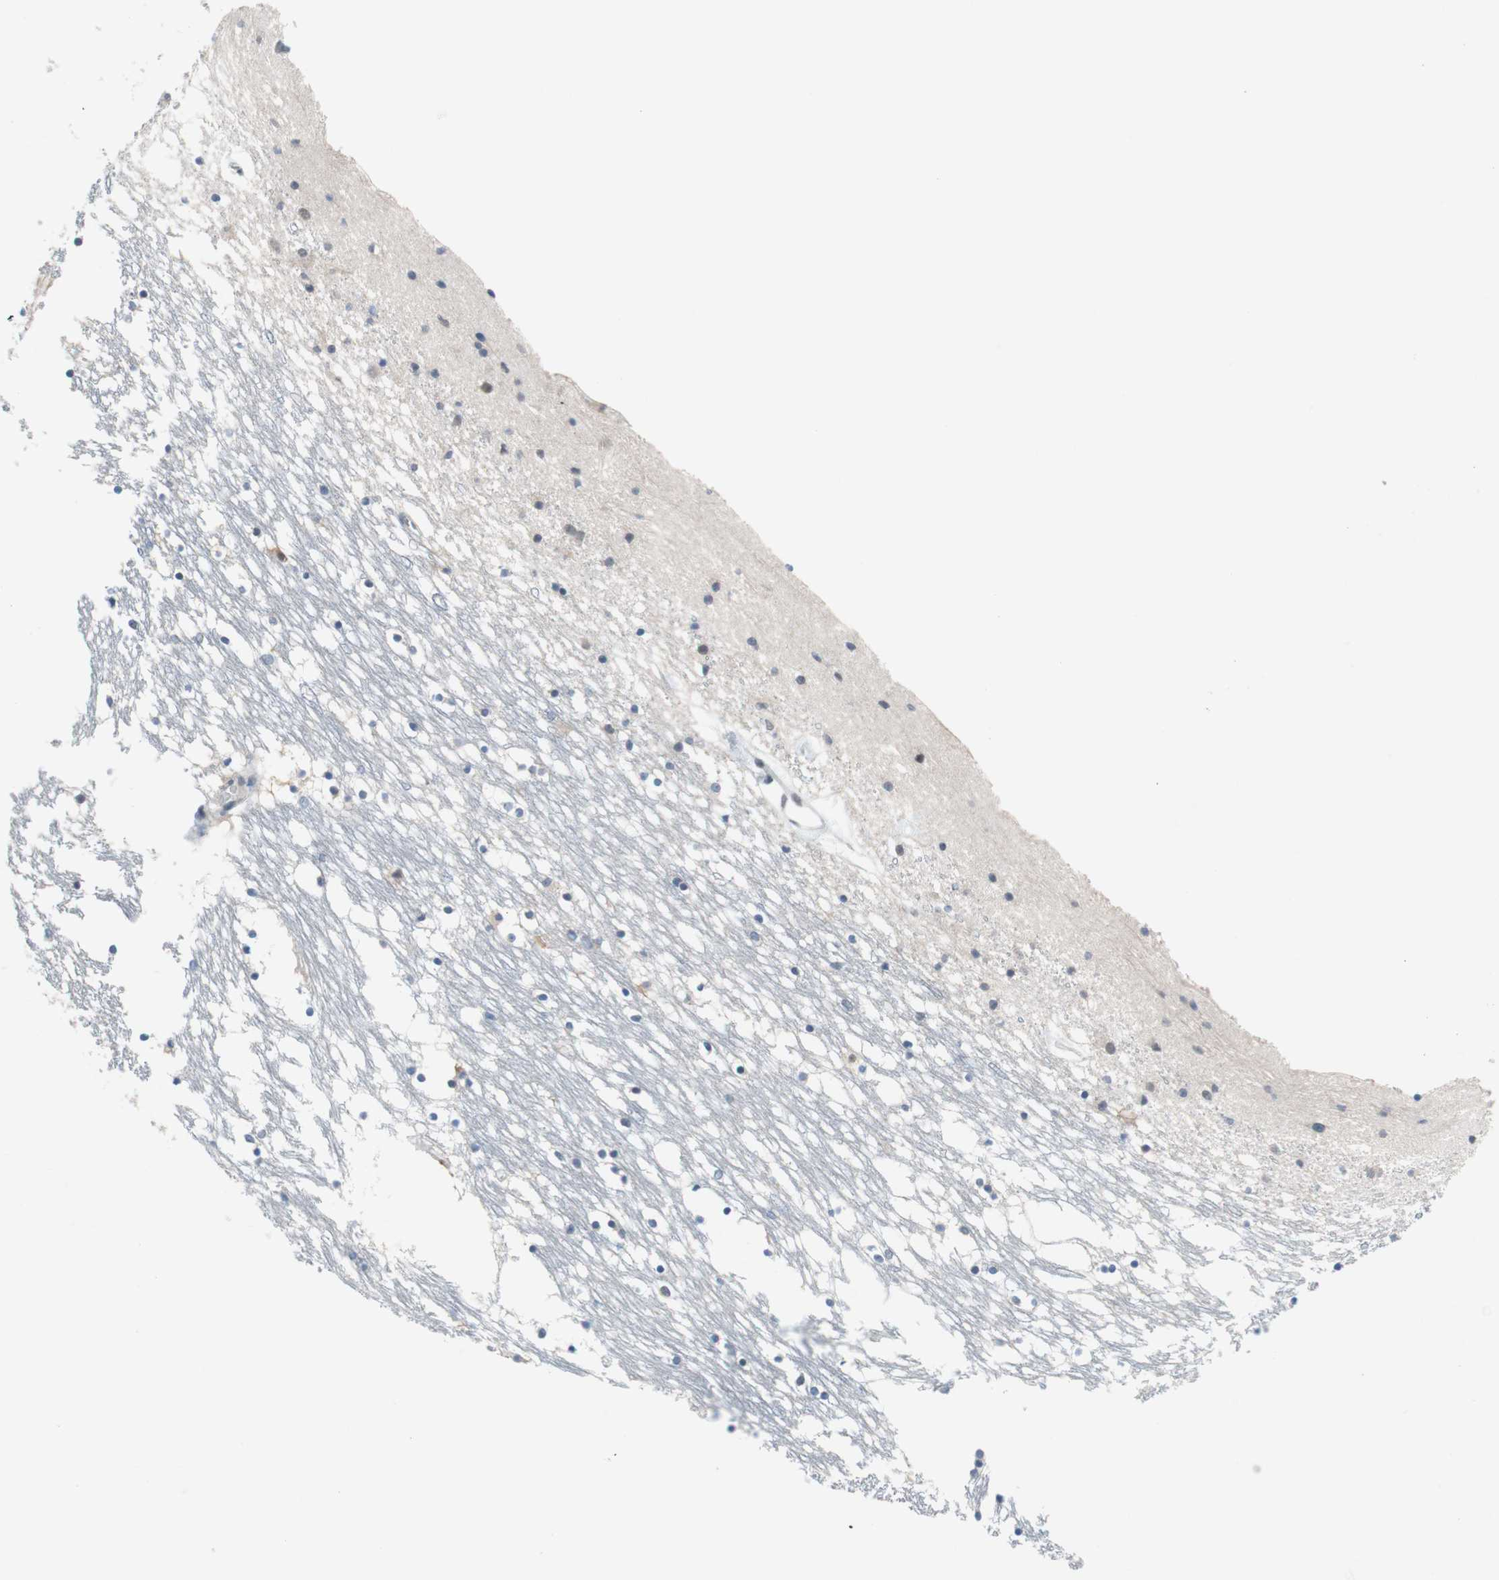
{"staining": {"intensity": "negative", "quantity": "none", "location": "none"}, "tissue": "caudate", "cell_type": "Glial cells", "image_type": "normal", "snomed": [{"axis": "morphology", "description": "Normal tissue, NOS"}, {"axis": "topography", "description": "Lateral ventricle wall"}], "caption": "DAB (3,3'-diaminobenzidine) immunohistochemical staining of benign human caudate exhibits no significant expression in glial cells. (IHC, brightfield microscopy, high magnification).", "gene": "GRHL1", "patient": {"sex": "male", "age": 45}}